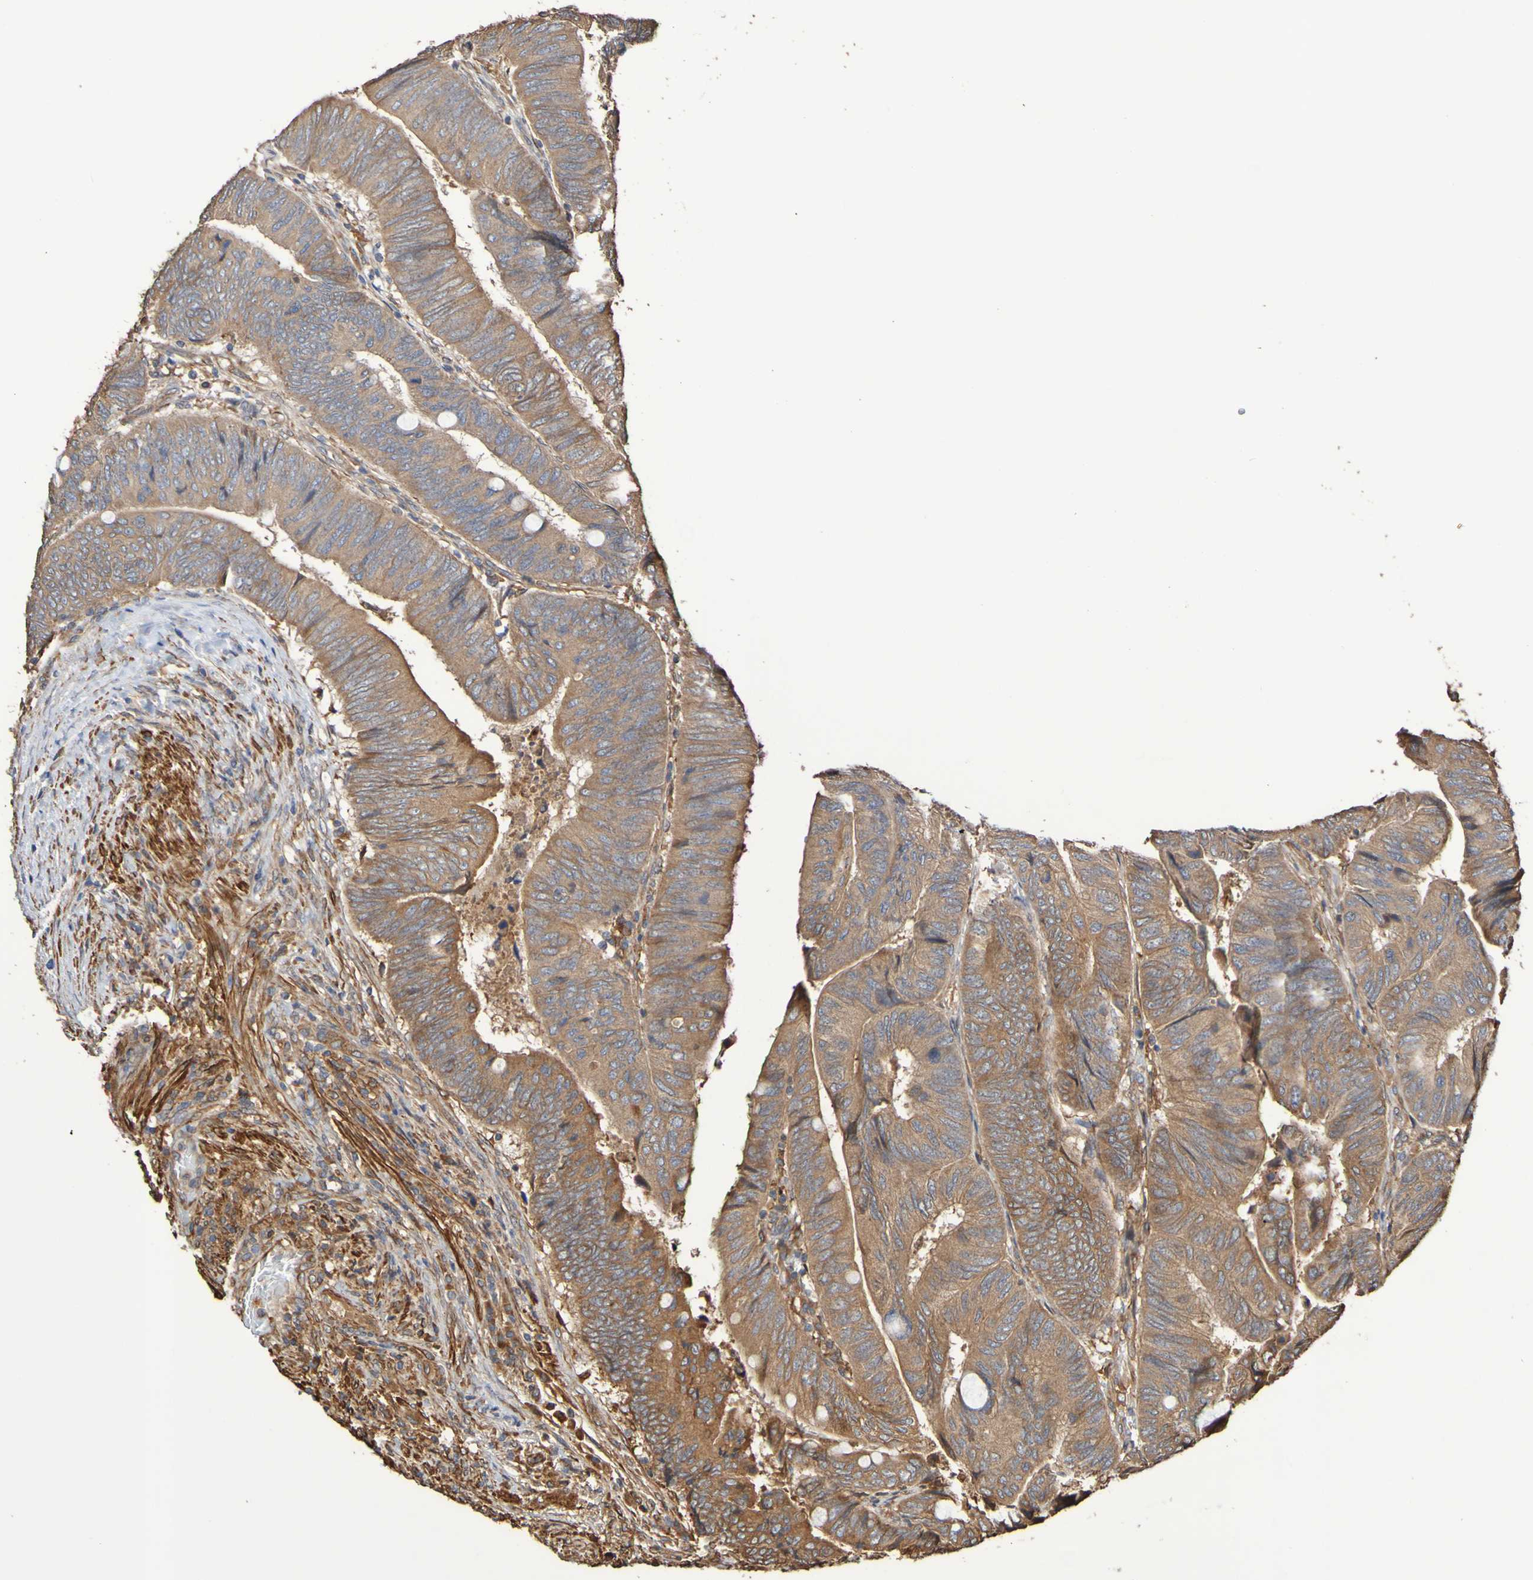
{"staining": {"intensity": "moderate", "quantity": ">75%", "location": "cytoplasmic/membranous"}, "tissue": "colorectal cancer", "cell_type": "Tumor cells", "image_type": "cancer", "snomed": [{"axis": "morphology", "description": "Normal tissue, NOS"}, {"axis": "morphology", "description": "Adenocarcinoma, NOS"}, {"axis": "topography", "description": "Rectum"}, {"axis": "topography", "description": "Peripheral nerve tissue"}], "caption": "IHC histopathology image of human colorectal adenocarcinoma stained for a protein (brown), which exhibits medium levels of moderate cytoplasmic/membranous expression in about >75% of tumor cells.", "gene": "RAB11A", "patient": {"sex": "male", "age": 92}}